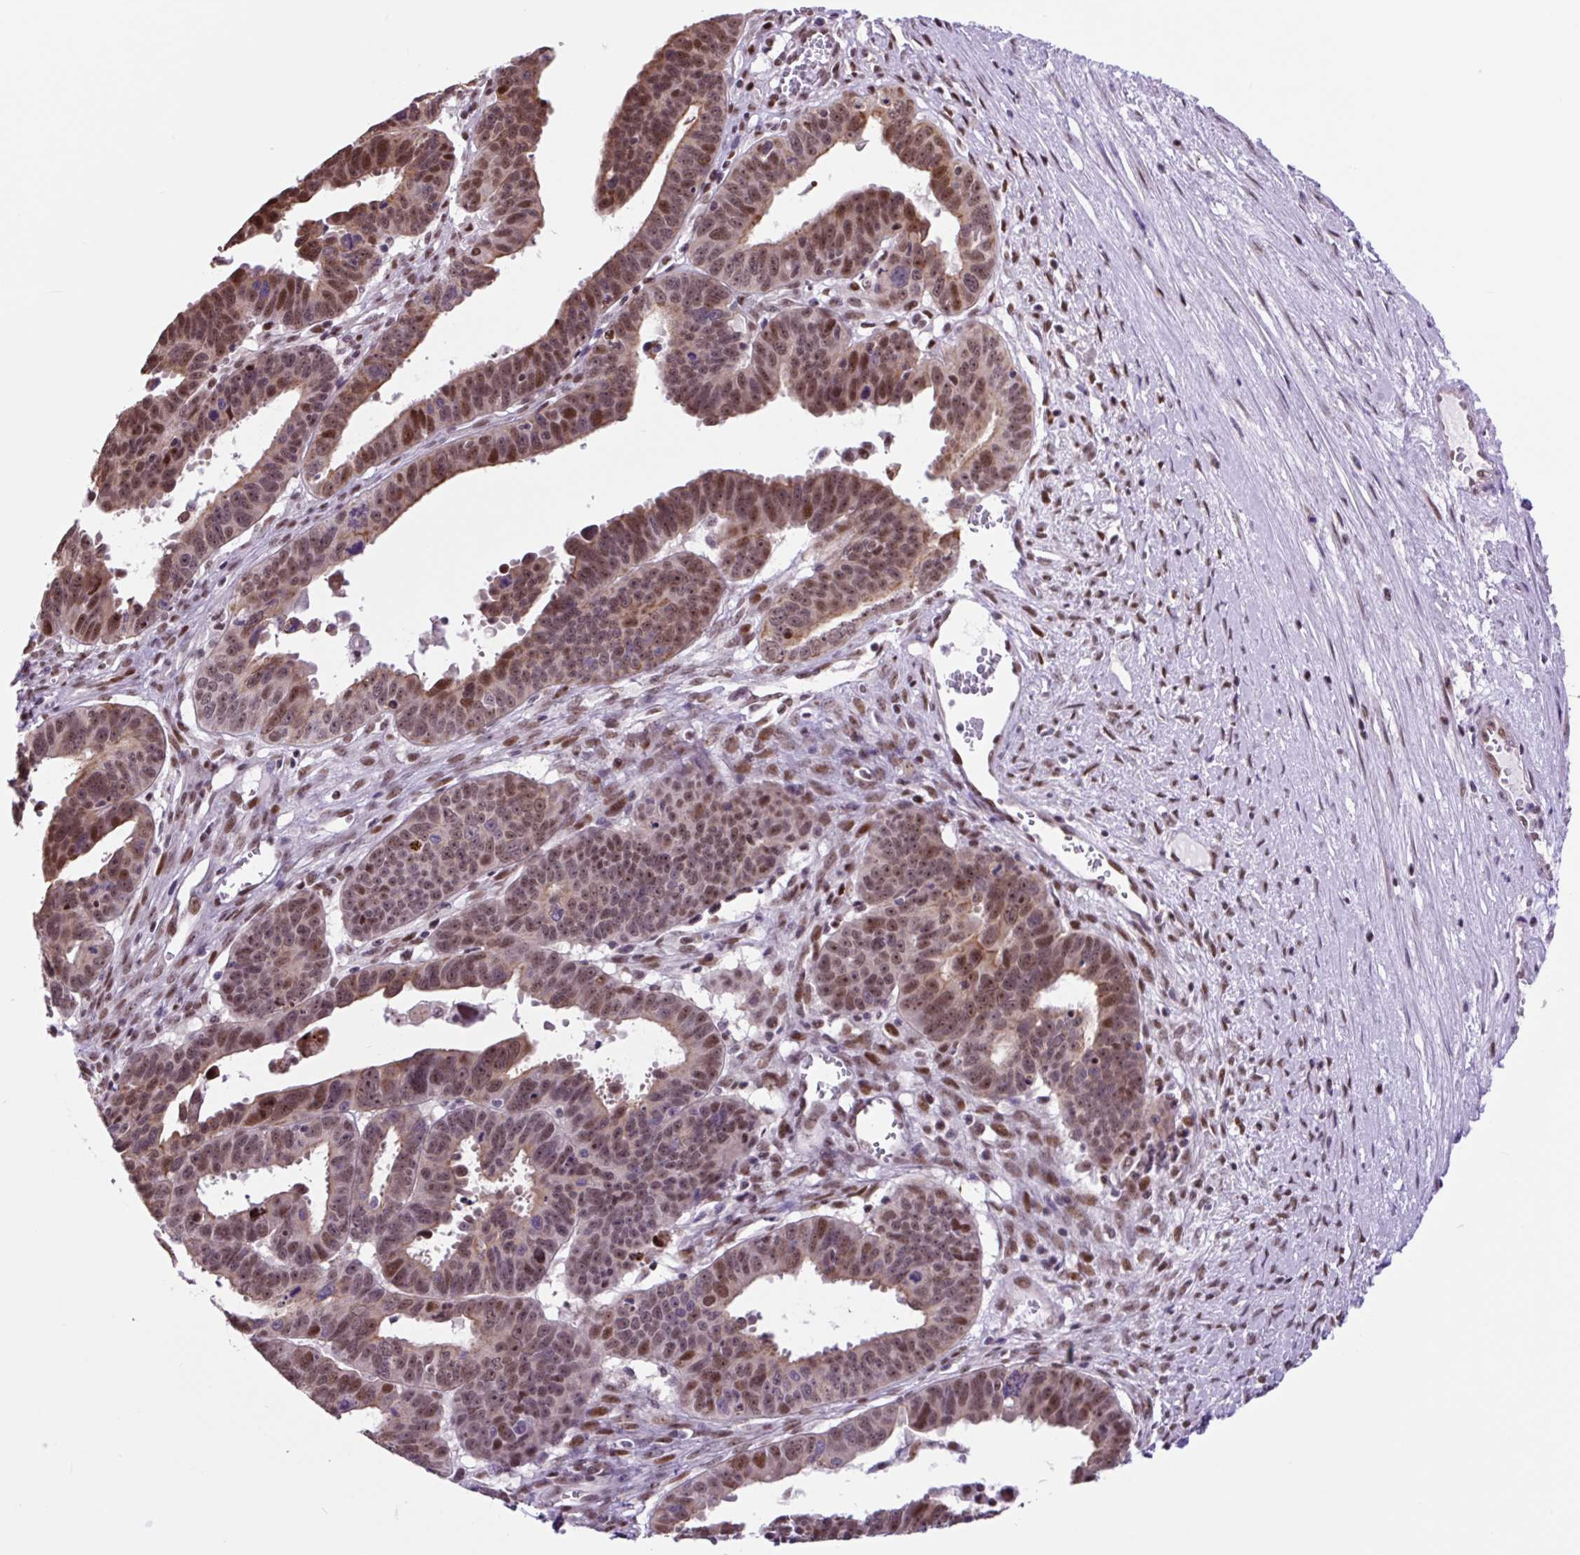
{"staining": {"intensity": "moderate", "quantity": "25%-75%", "location": "nuclear"}, "tissue": "ovarian cancer", "cell_type": "Tumor cells", "image_type": "cancer", "snomed": [{"axis": "morphology", "description": "Carcinoma, endometroid"}, {"axis": "morphology", "description": "Cystadenocarcinoma, serous, NOS"}, {"axis": "topography", "description": "Ovary"}], "caption": "Immunohistochemical staining of ovarian cancer (serous cystadenocarcinoma) shows medium levels of moderate nuclear staining in about 25%-75% of tumor cells.", "gene": "TAF1A", "patient": {"sex": "female", "age": 45}}